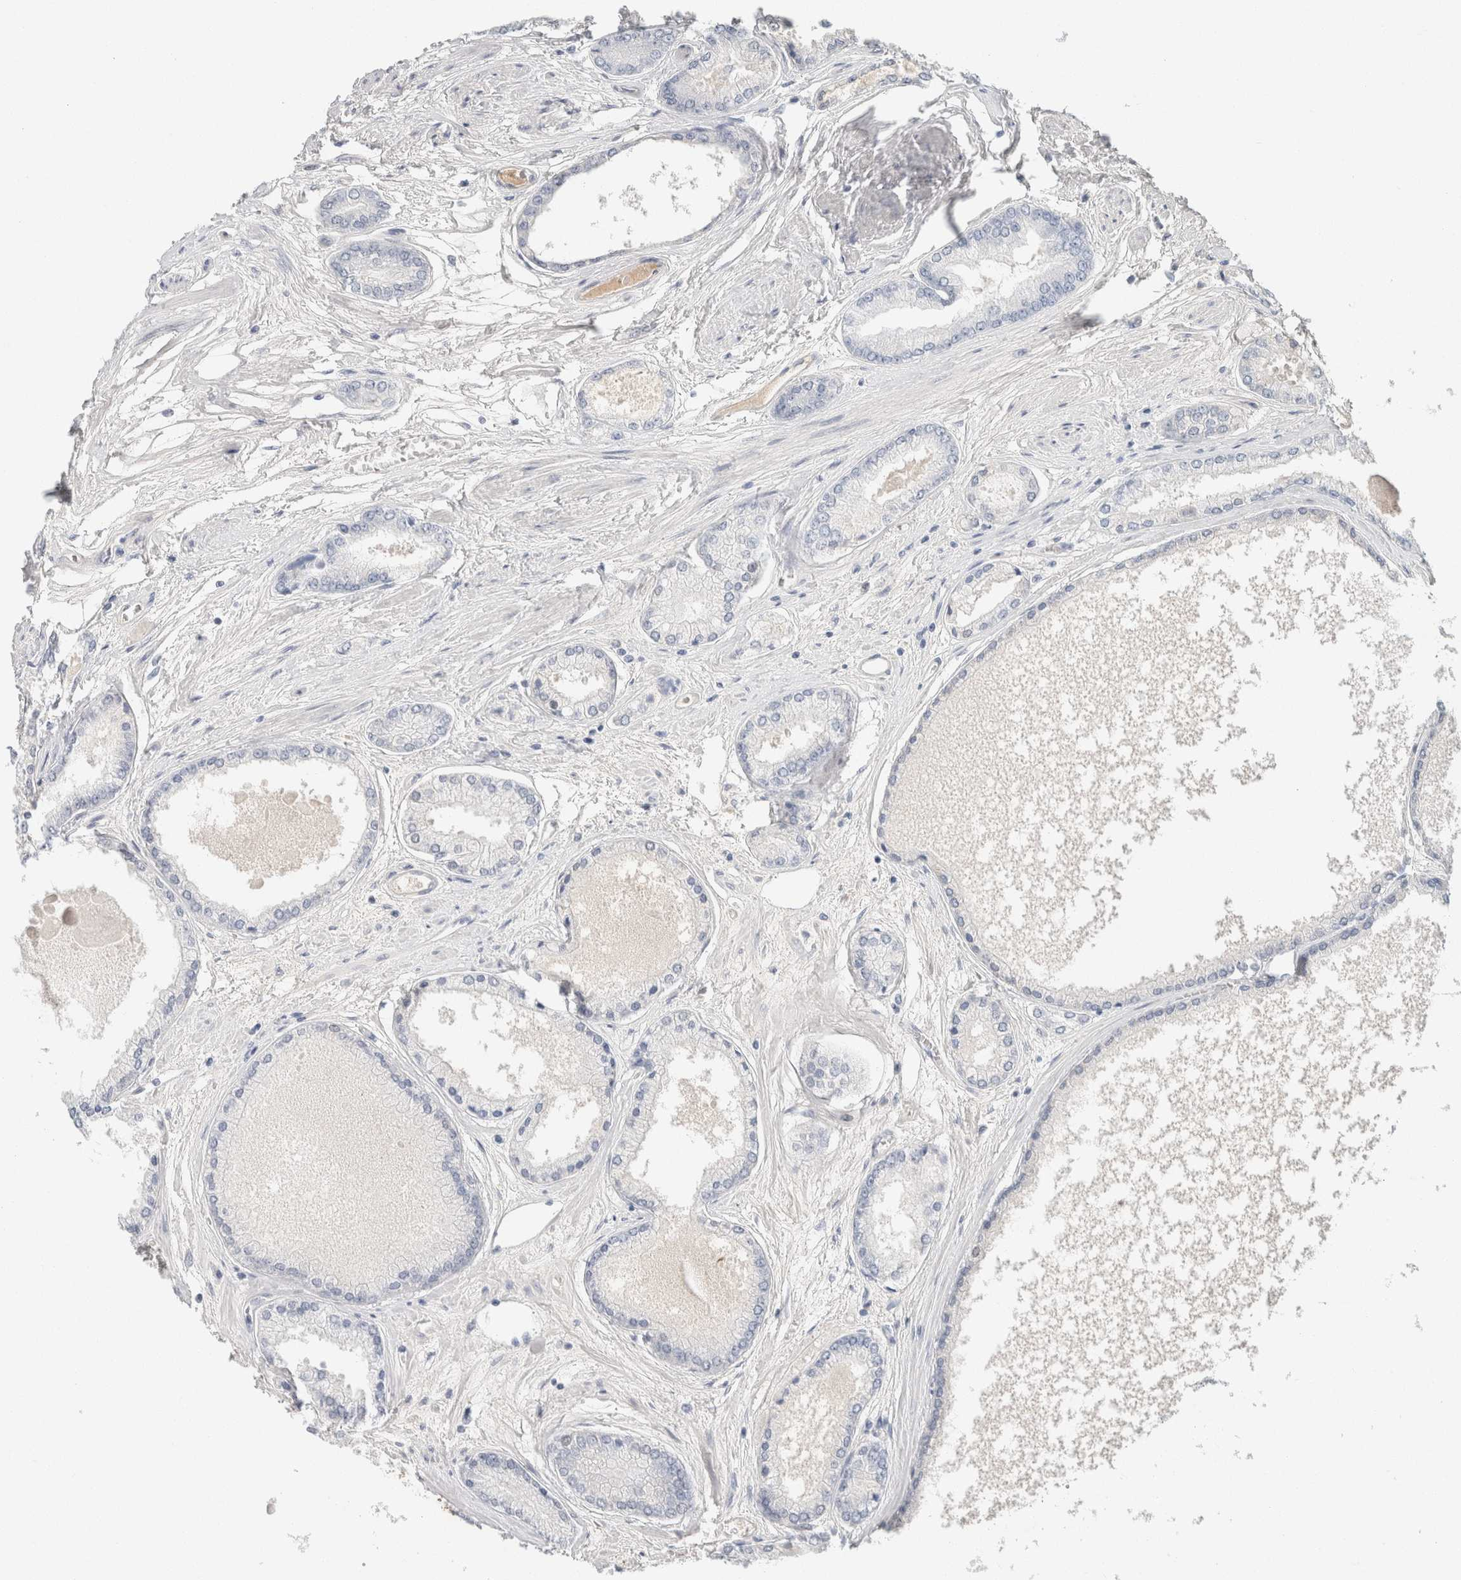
{"staining": {"intensity": "negative", "quantity": "none", "location": "none"}, "tissue": "prostate cancer", "cell_type": "Tumor cells", "image_type": "cancer", "snomed": [{"axis": "morphology", "description": "Adenocarcinoma, High grade"}, {"axis": "topography", "description": "Prostate"}], "caption": "DAB (3,3'-diaminobenzidine) immunohistochemical staining of human prostate cancer (high-grade adenocarcinoma) reveals no significant expression in tumor cells.", "gene": "IL6", "patient": {"sex": "male", "age": 59}}